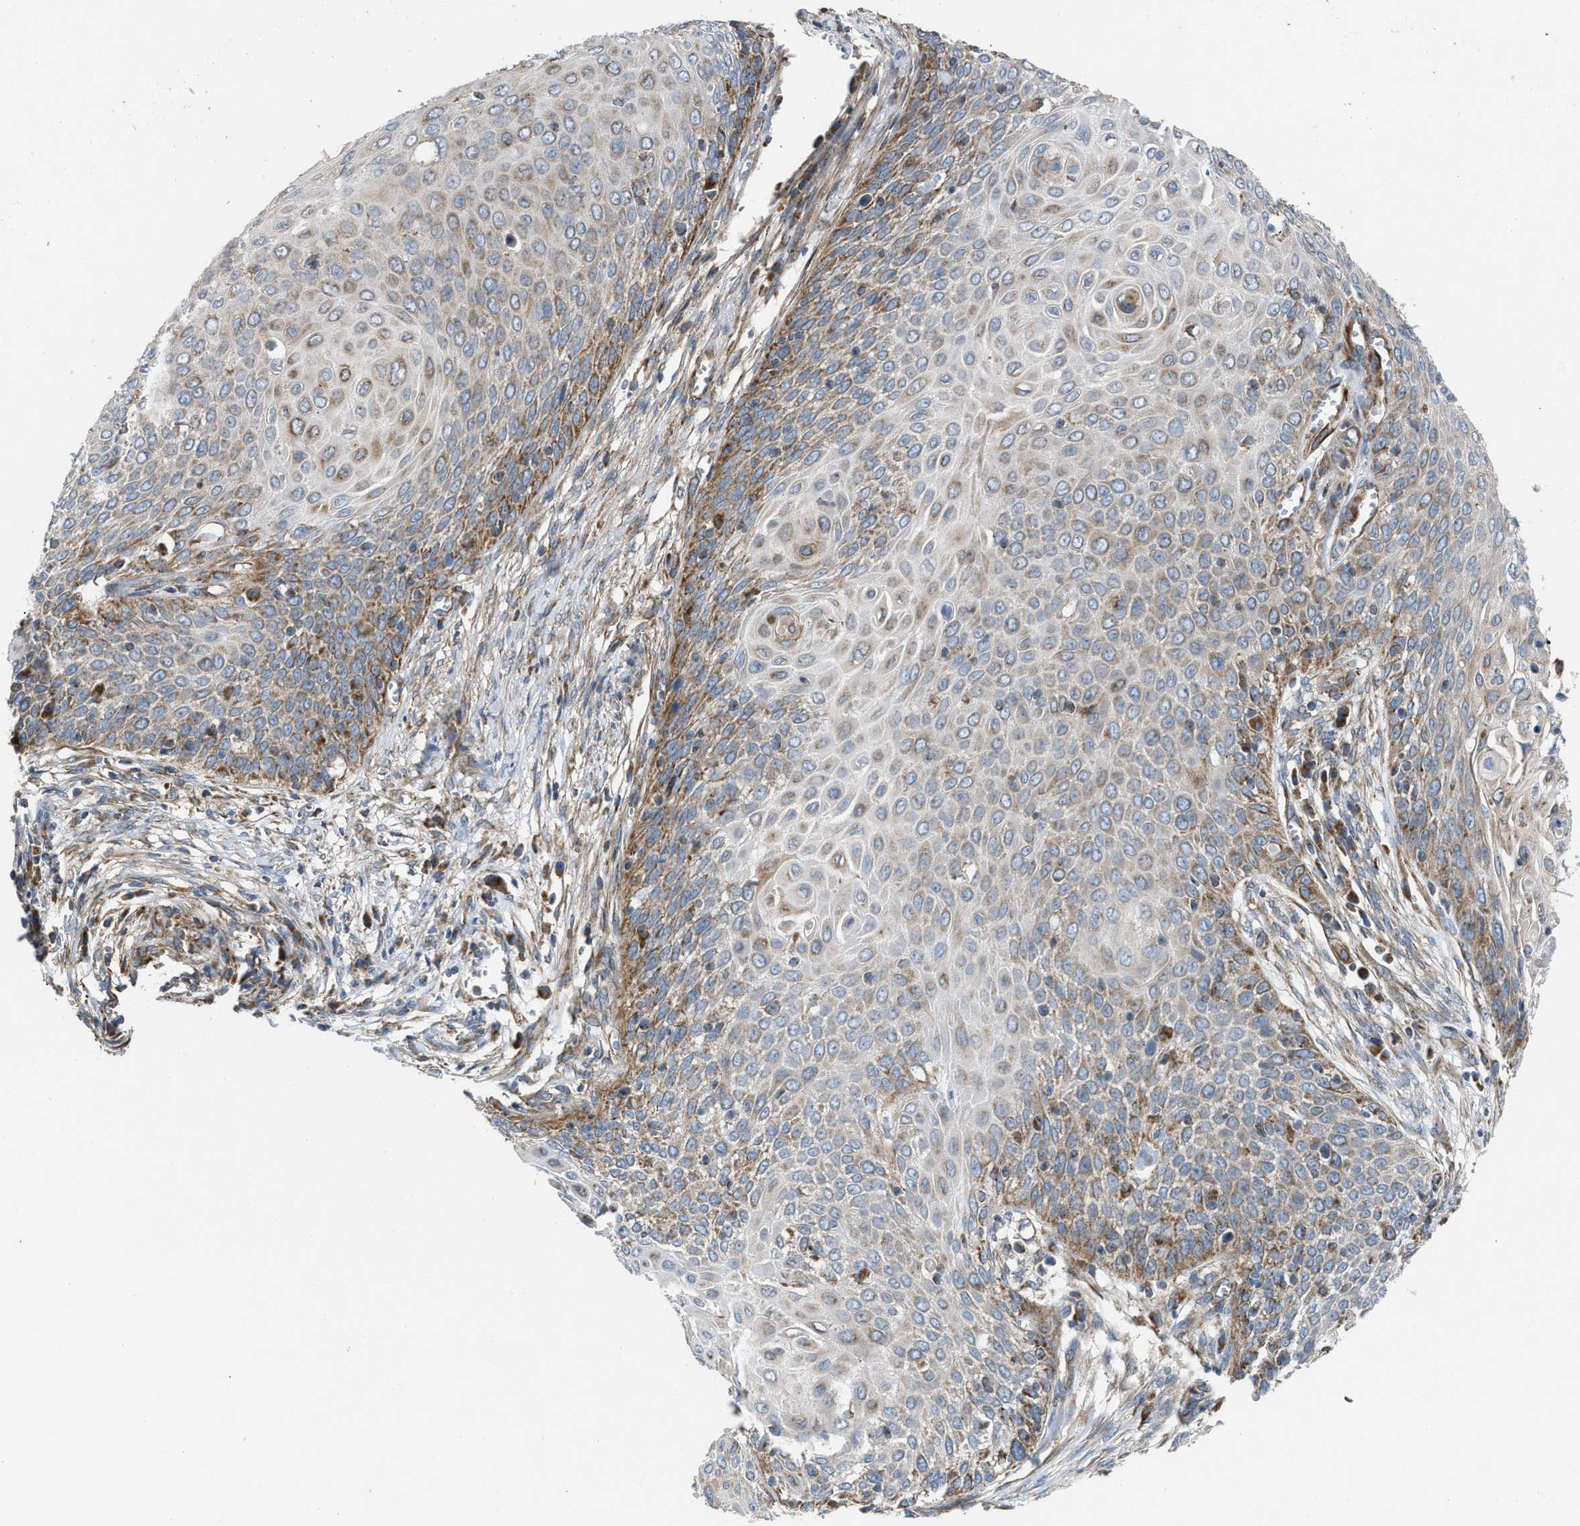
{"staining": {"intensity": "moderate", "quantity": "25%-75%", "location": "cytoplasmic/membranous"}, "tissue": "cervical cancer", "cell_type": "Tumor cells", "image_type": "cancer", "snomed": [{"axis": "morphology", "description": "Squamous cell carcinoma, NOS"}, {"axis": "topography", "description": "Cervix"}], "caption": "The photomicrograph reveals immunohistochemical staining of squamous cell carcinoma (cervical). There is moderate cytoplasmic/membranous positivity is identified in approximately 25%-75% of tumor cells. Using DAB (brown) and hematoxylin (blue) stains, captured at high magnification using brightfield microscopy.", "gene": "SLC10A3", "patient": {"sex": "female", "age": 39}}